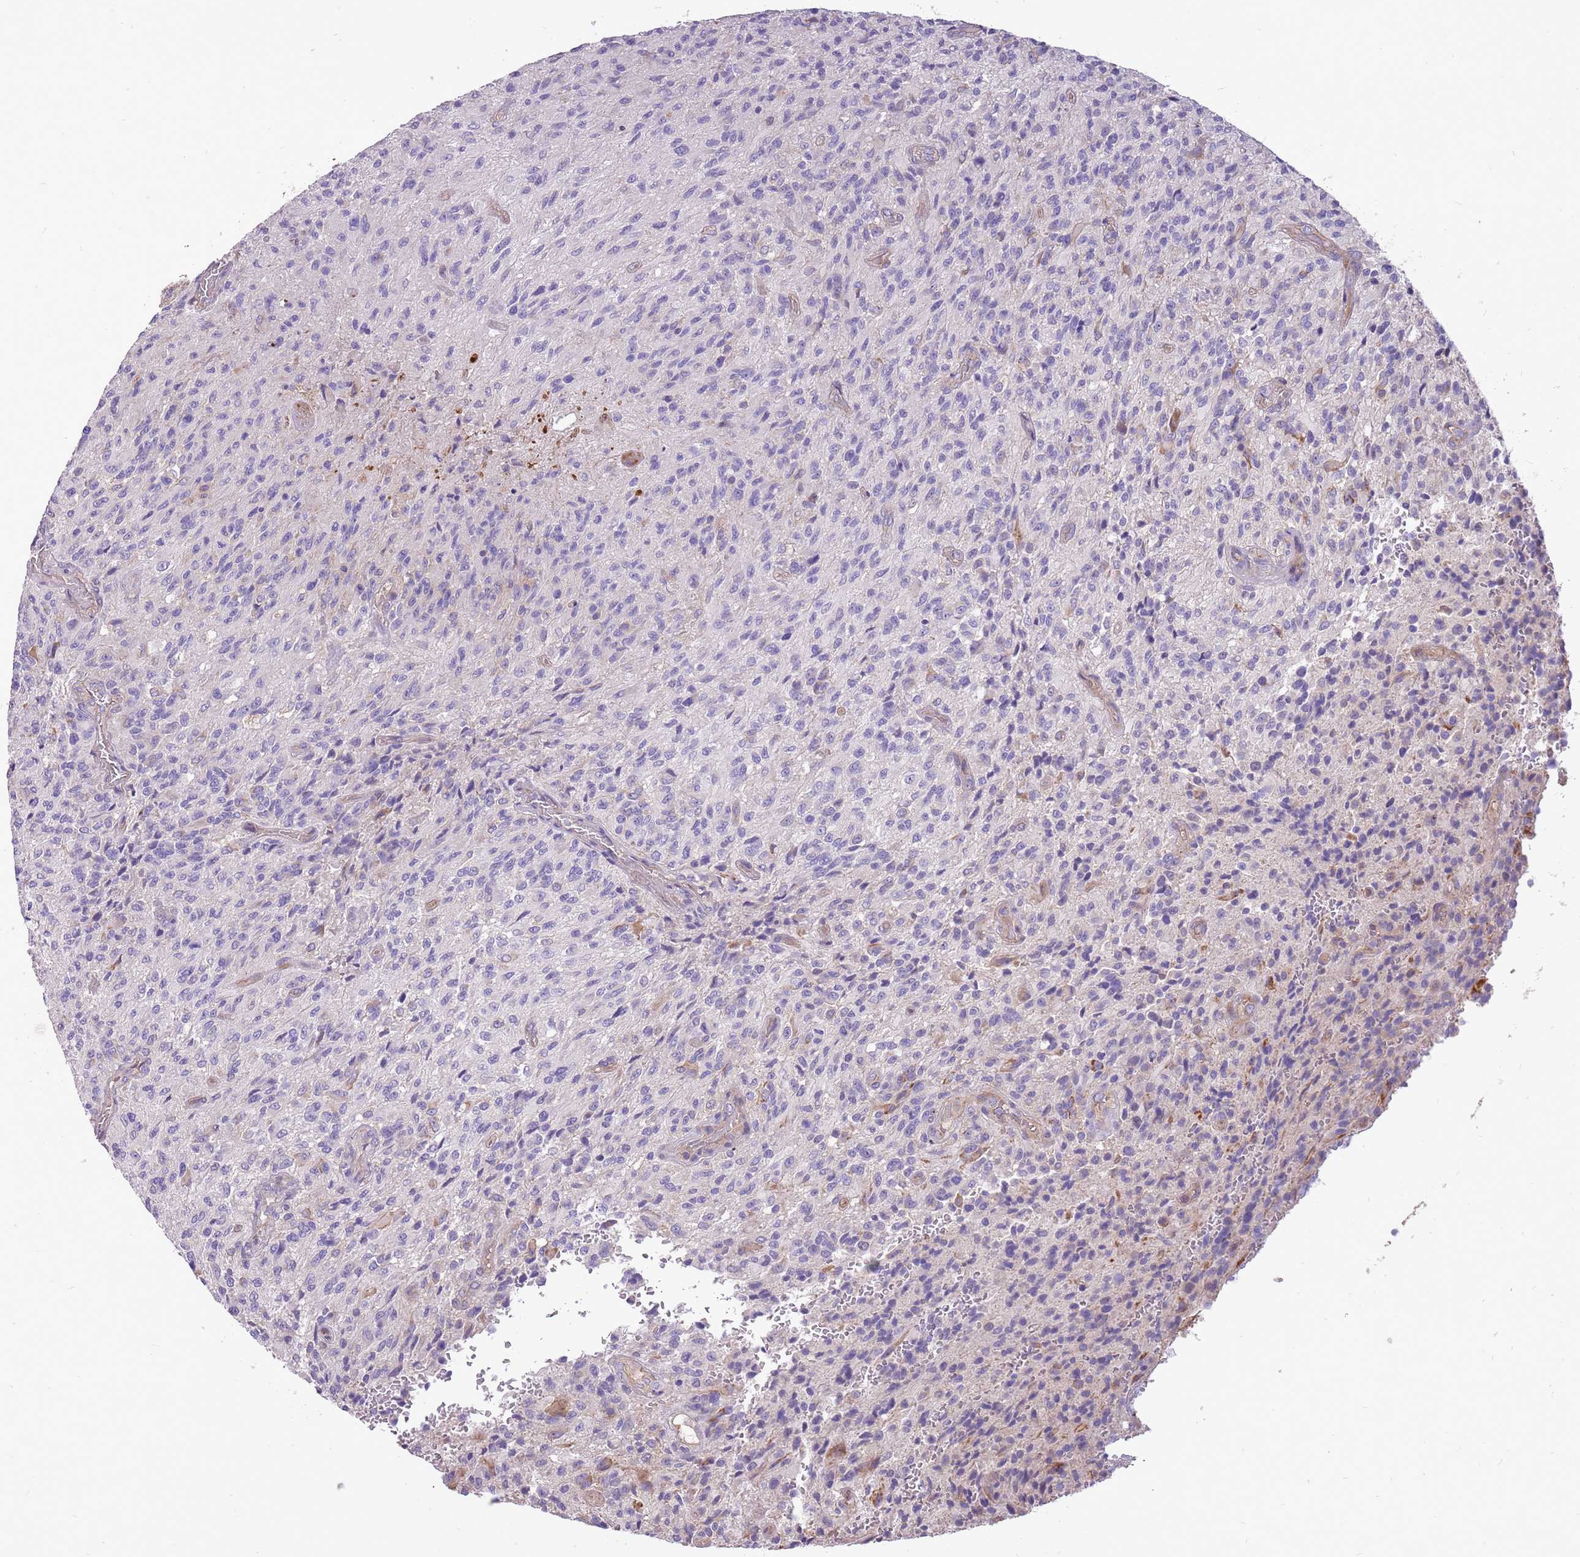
{"staining": {"intensity": "negative", "quantity": "none", "location": "none"}, "tissue": "glioma", "cell_type": "Tumor cells", "image_type": "cancer", "snomed": [{"axis": "morphology", "description": "Normal tissue, NOS"}, {"axis": "morphology", "description": "Glioma, malignant, High grade"}, {"axis": "topography", "description": "Cerebral cortex"}], "caption": "High power microscopy photomicrograph of an immunohistochemistry (IHC) histopathology image of malignant glioma (high-grade), revealing no significant expression in tumor cells. (Immunohistochemistry (ihc), brightfield microscopy, high magnification).", "gene": "WASHC4", "patient": {"sex": "male", "age": 56}}